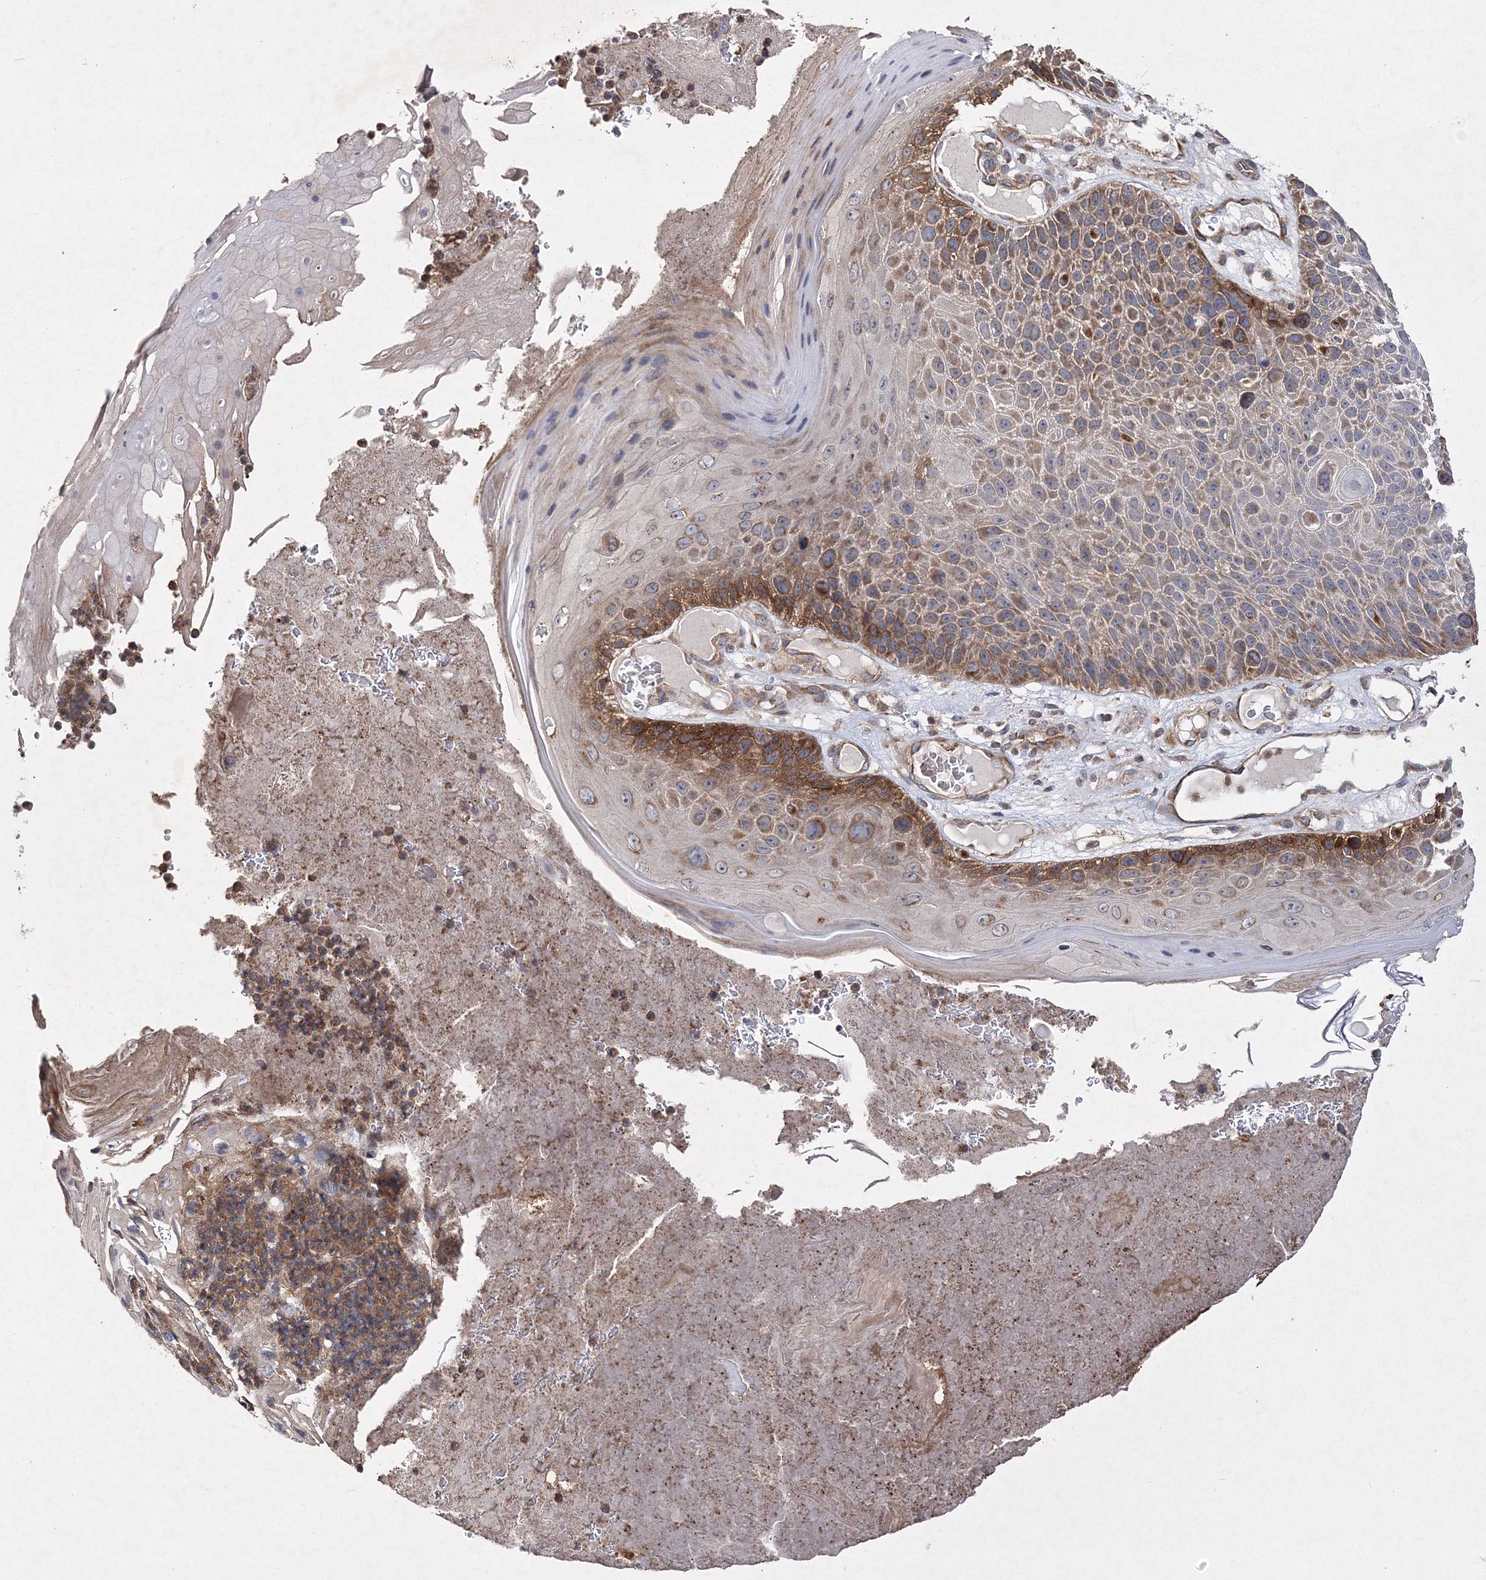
{"staining": {"intensity": "moderate", "quantity": "25%-75%", "location": "cytoplasmic/membranous"}, "tissue": "skin cancer", "cell_type": "Tumor cells", "image_type": "cancer", "snomed": [{"axis": "morphology", "description": "Squamous cell carcinoma, NOS"}, {"axis": "topography", "description": "Skin"}], "caption": "Protein positivity by IHC shows moderate cytoplasmic/membranous staining in approximately 25%-75% of tumor cells in skin cancer (squamous cell carcinoma).", "gene": "DNAJC13", "patient": {"sex": "female", "age": 88}}